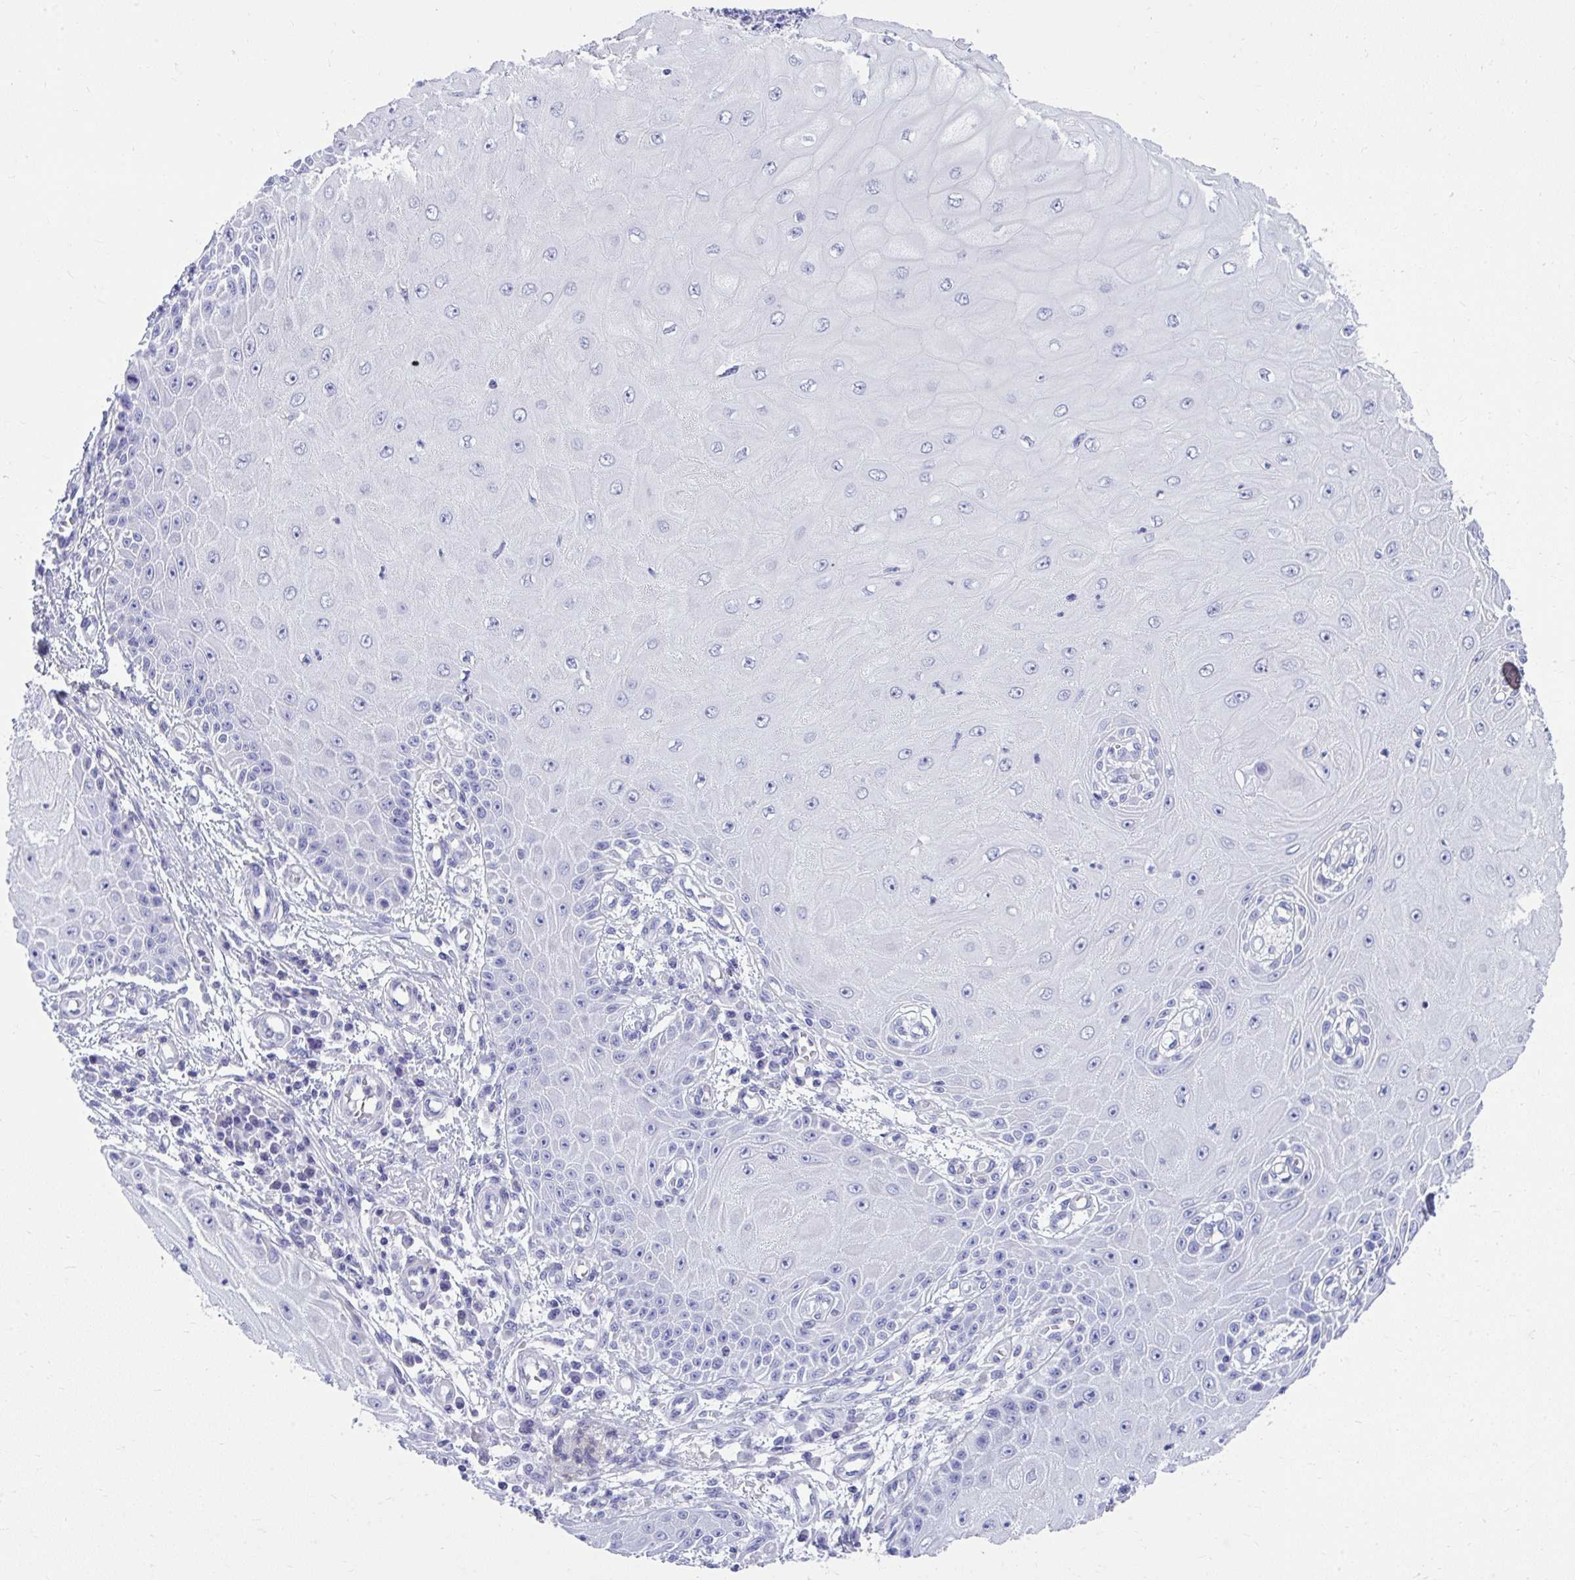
{"staining": {"intensity": "negative", "quantity": "none", "location": "none"}, "tissue": "skin cancer", "cell_type": "Tumor cells", "image_type": "cancer", "snomed": [{"axis": "morphology", "description": "Squamous cell carcinoma, NOS"}, {"axis": "topography", "description": "Skin"}, {"axis": "topography", "description": "Vulva"}], "caption": "Immunohistochemical staining of human skin cancer reveals no significant expression in tumor cells. Brightfield microscopy of immunohistochemistry stained with DAB (brown) and hematoxylin (blue), captured at high magnification.", "gene": "ISL1", "patient": {"sex": "female", "age": 44}}